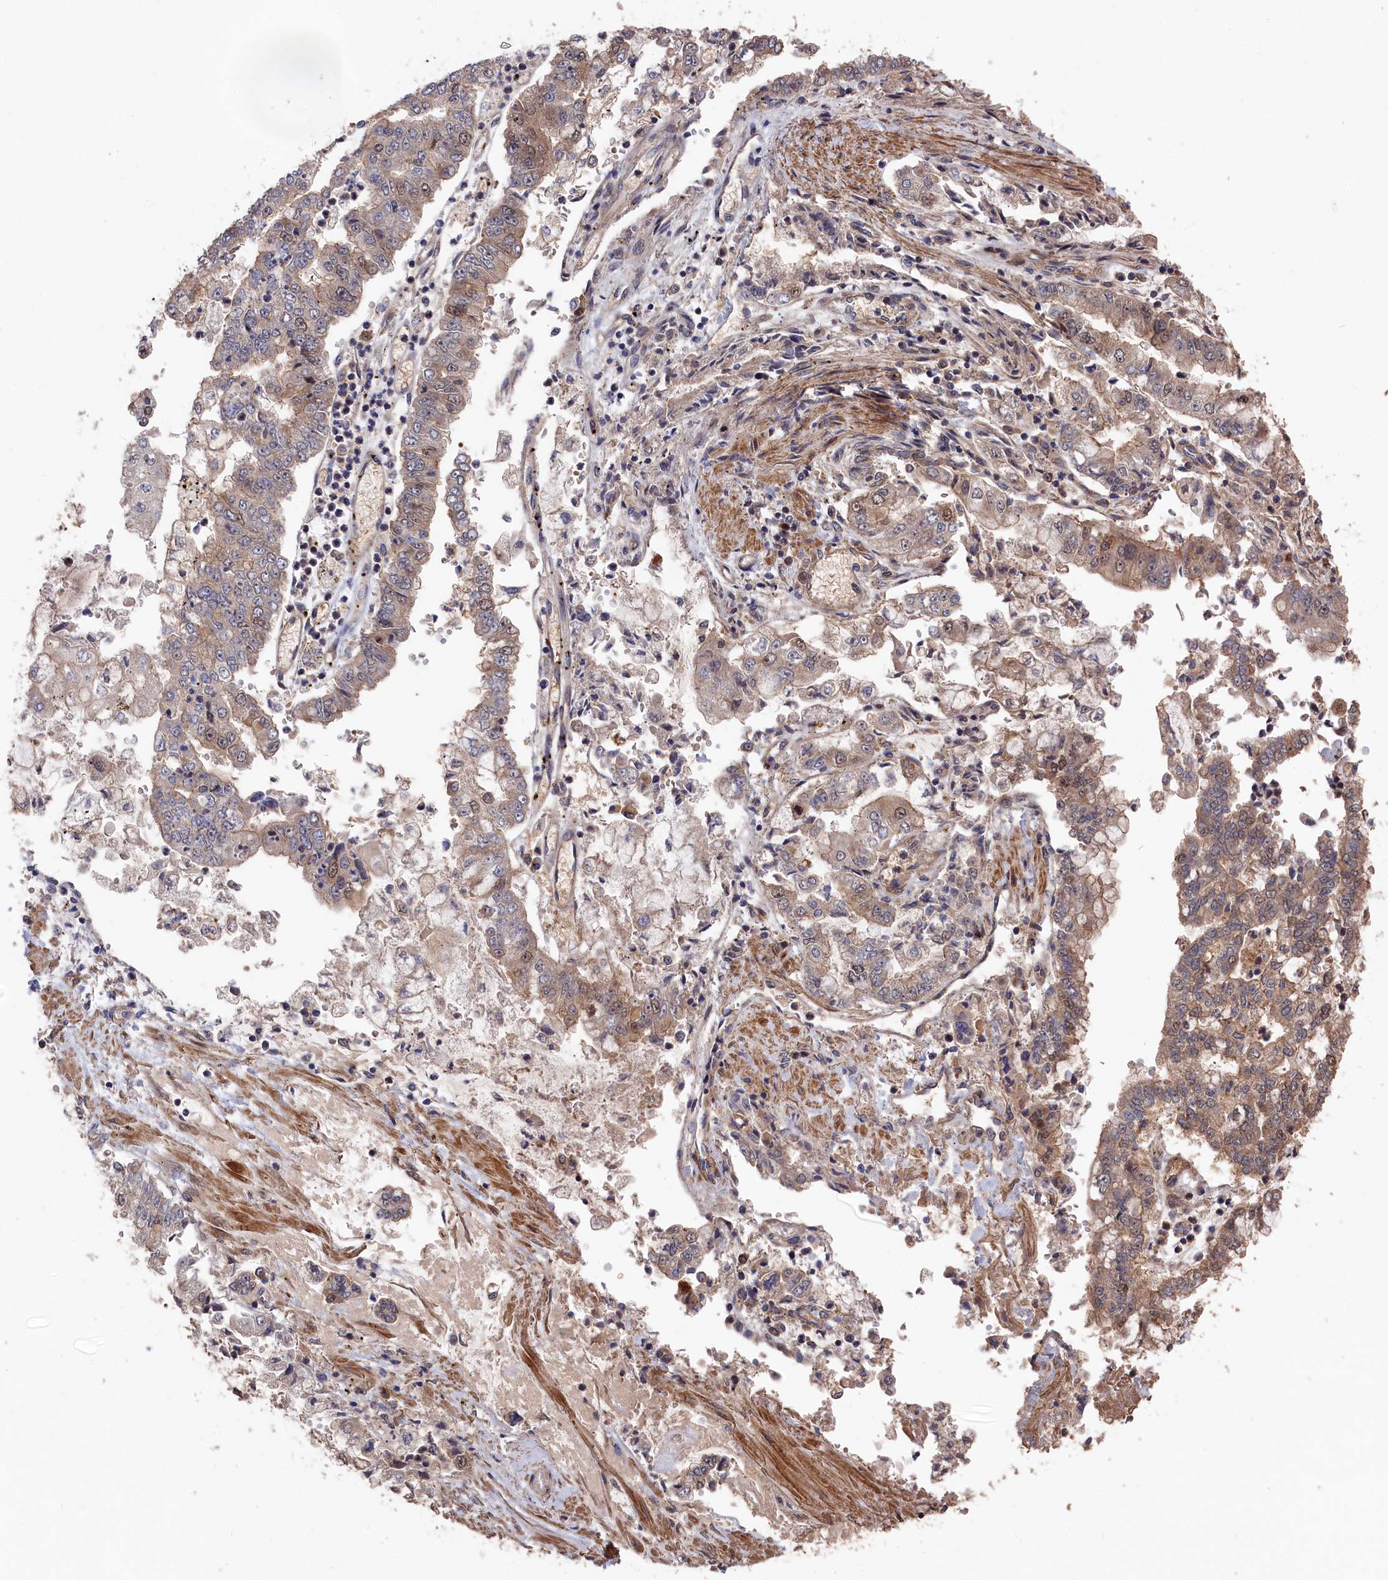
{"staining": {"intensity": "weak", "quantity": "25%-75%", "location": "cytoplasmic/membranous"}, "tissue": "stomach cancer", "cell_type": "Tumor cells", "image_type": "cancer", "snomed": [{"axis": "morphology", "description": "Adenocarcinoma, NOS"}, {"axis": "topography", "description": "Stomach"}], "caption": "Stomach cancer stained for a protein (brown) exhibits weak cytoplasmic/membranous positive staining in approximately 25%-75% of tumor cells.", "gene": "RMI2", "patient": {"sex": "male", "age": 76}}